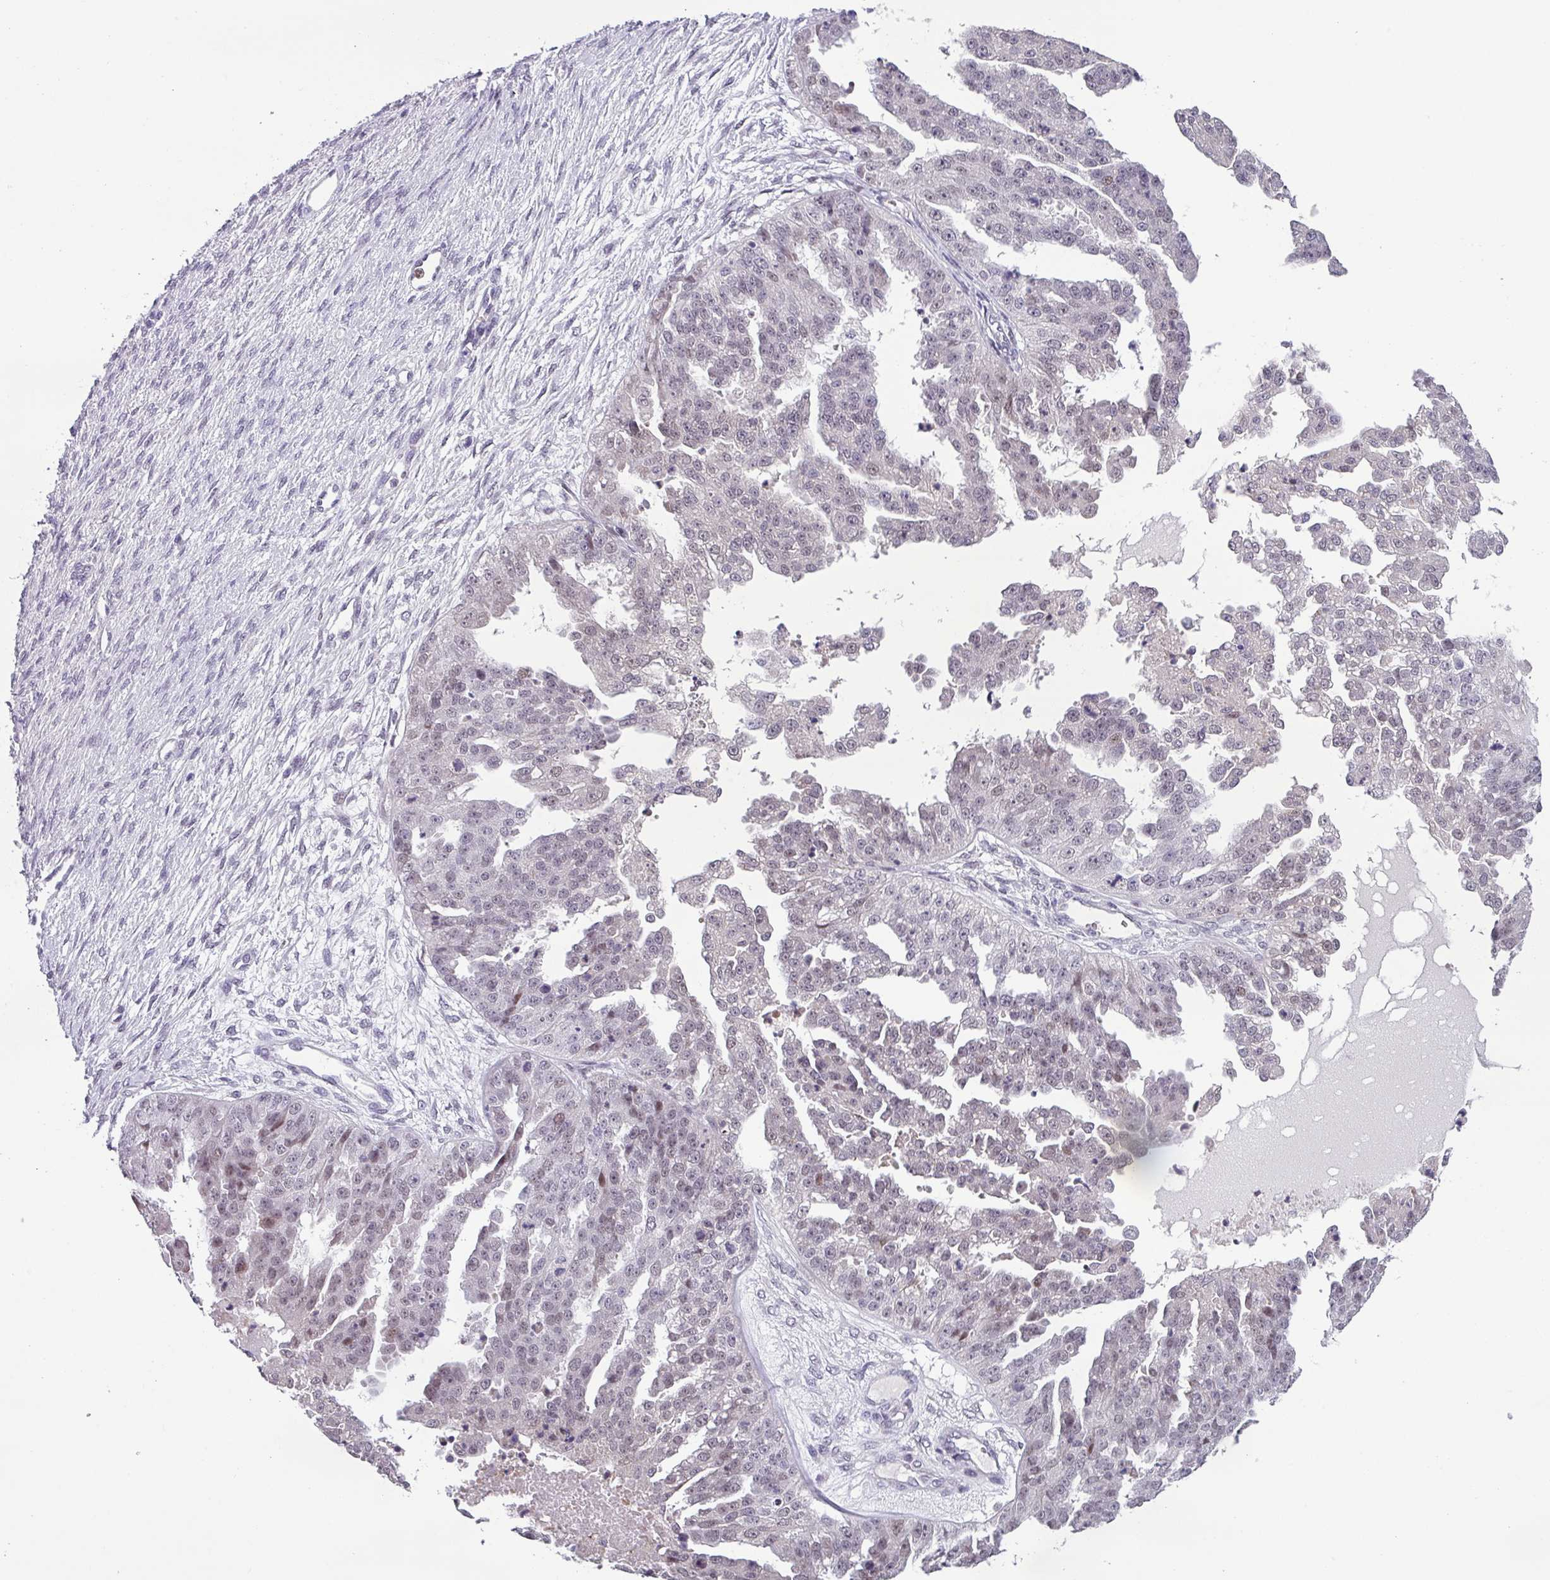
{"staining": {"intensity": "negative", "quantity": "none", "location": "none"}, "tissue": "ovarian cancer", "cell_type": "Tumor cells", "image_type": "cancer", "snomed": [{"axis": "morphology", "description": "Cystadenocarcinoma, serous, NOS"}, {"axis": "topography", "description": "Ovary"}], "caption": "Human ovarian serous cystadenocarcinoma stained for a protein using immunohistochemistry (IHC) displays no staining in tumor cells.", "gene": "ZFP3", "patient": {"sex": "female", "age": 58}}